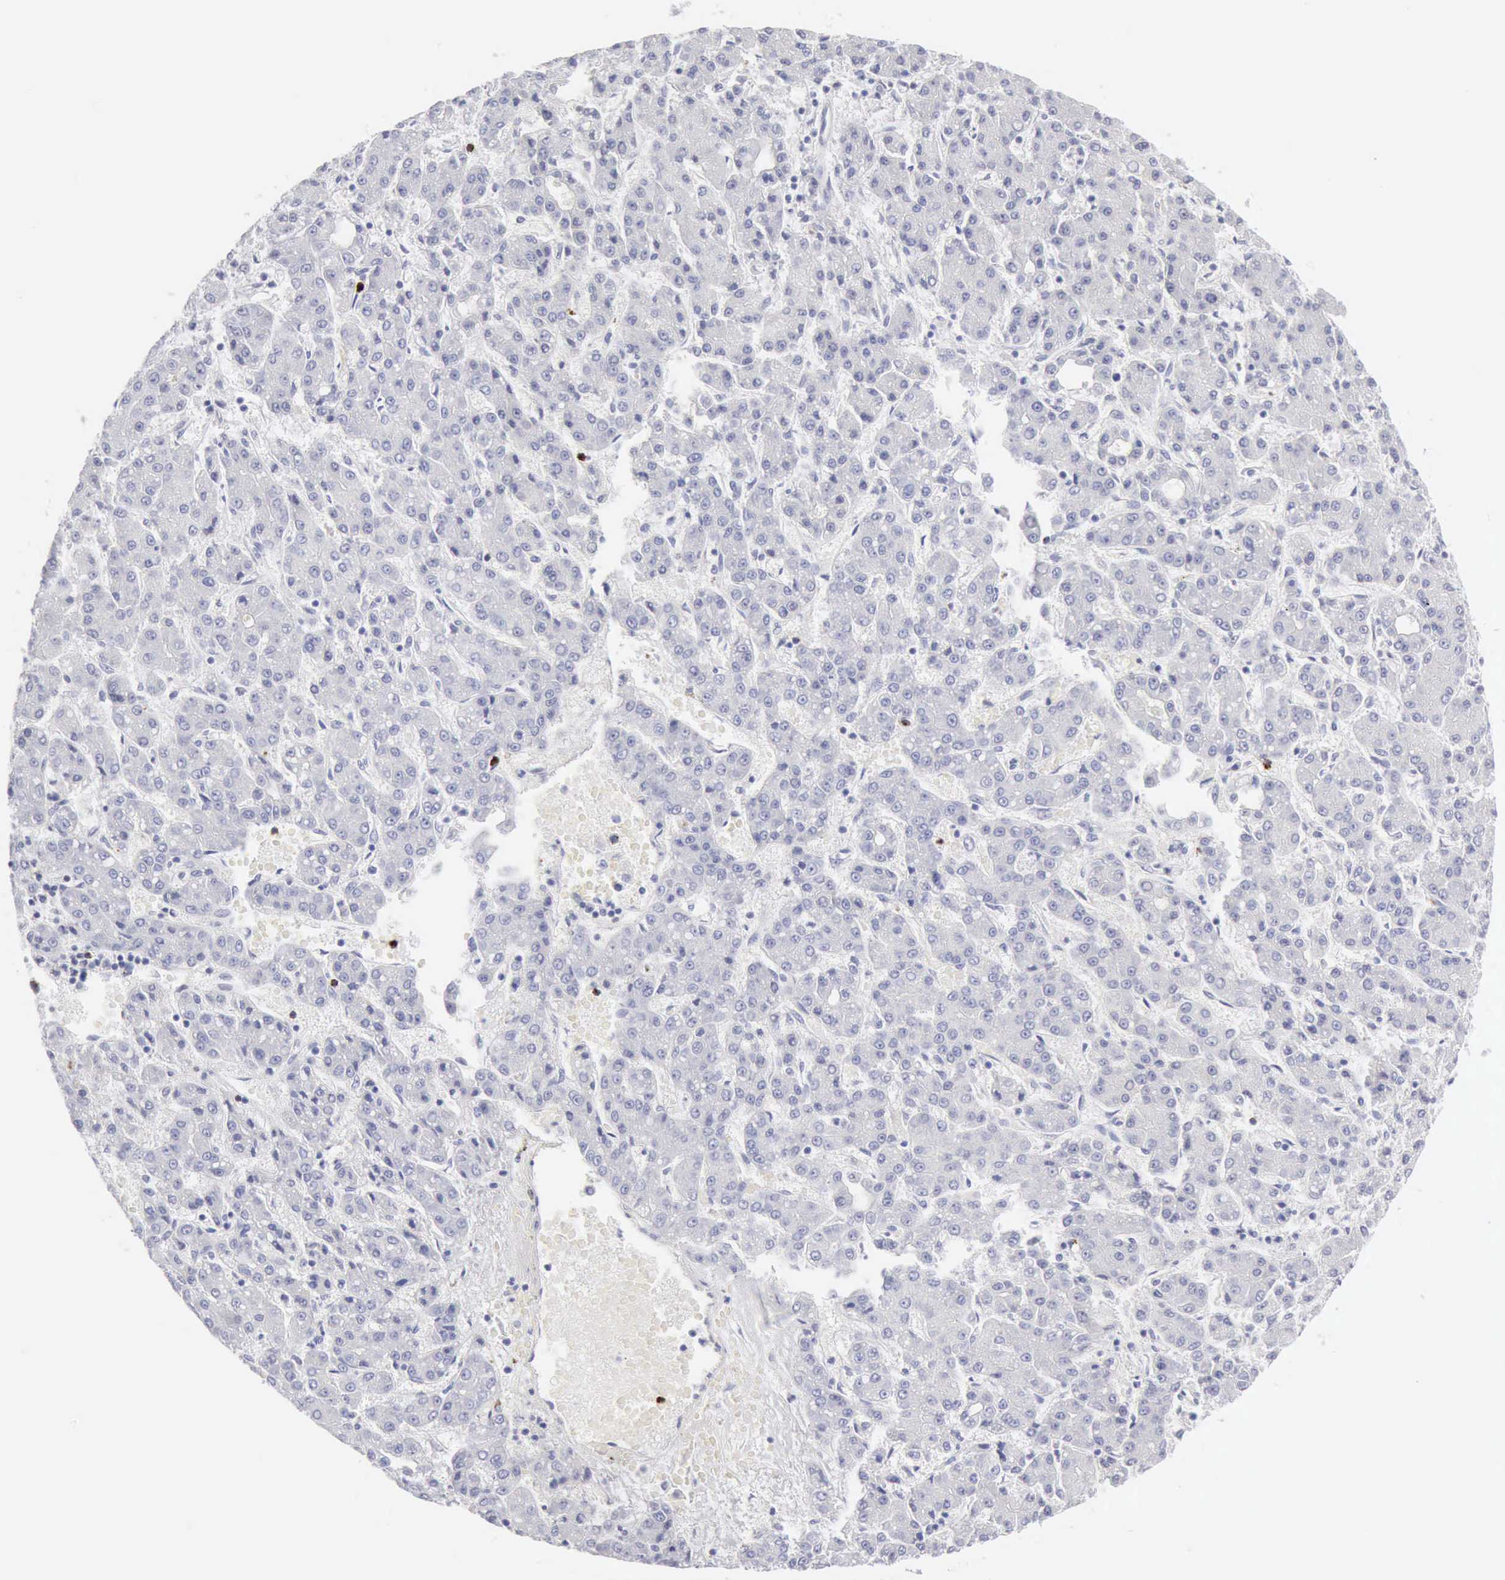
{"staining": {"intensity": "negative", "quantity": "none", "location": "none"}, "tissue": "liver cancer", "cell_type": "Tumor cells", "image_type": "cancer", "snomed": [{"axis": "morphology", "description": "Carcinoma, Hepatocellular, NOS"}, {"axis": "topography", "description": "Liver"}], "caption": "IHC of liver cancer displays no expression in tumor cells.", "gene": "GZMB", "patient": {"sex": "male", "age": 69}}